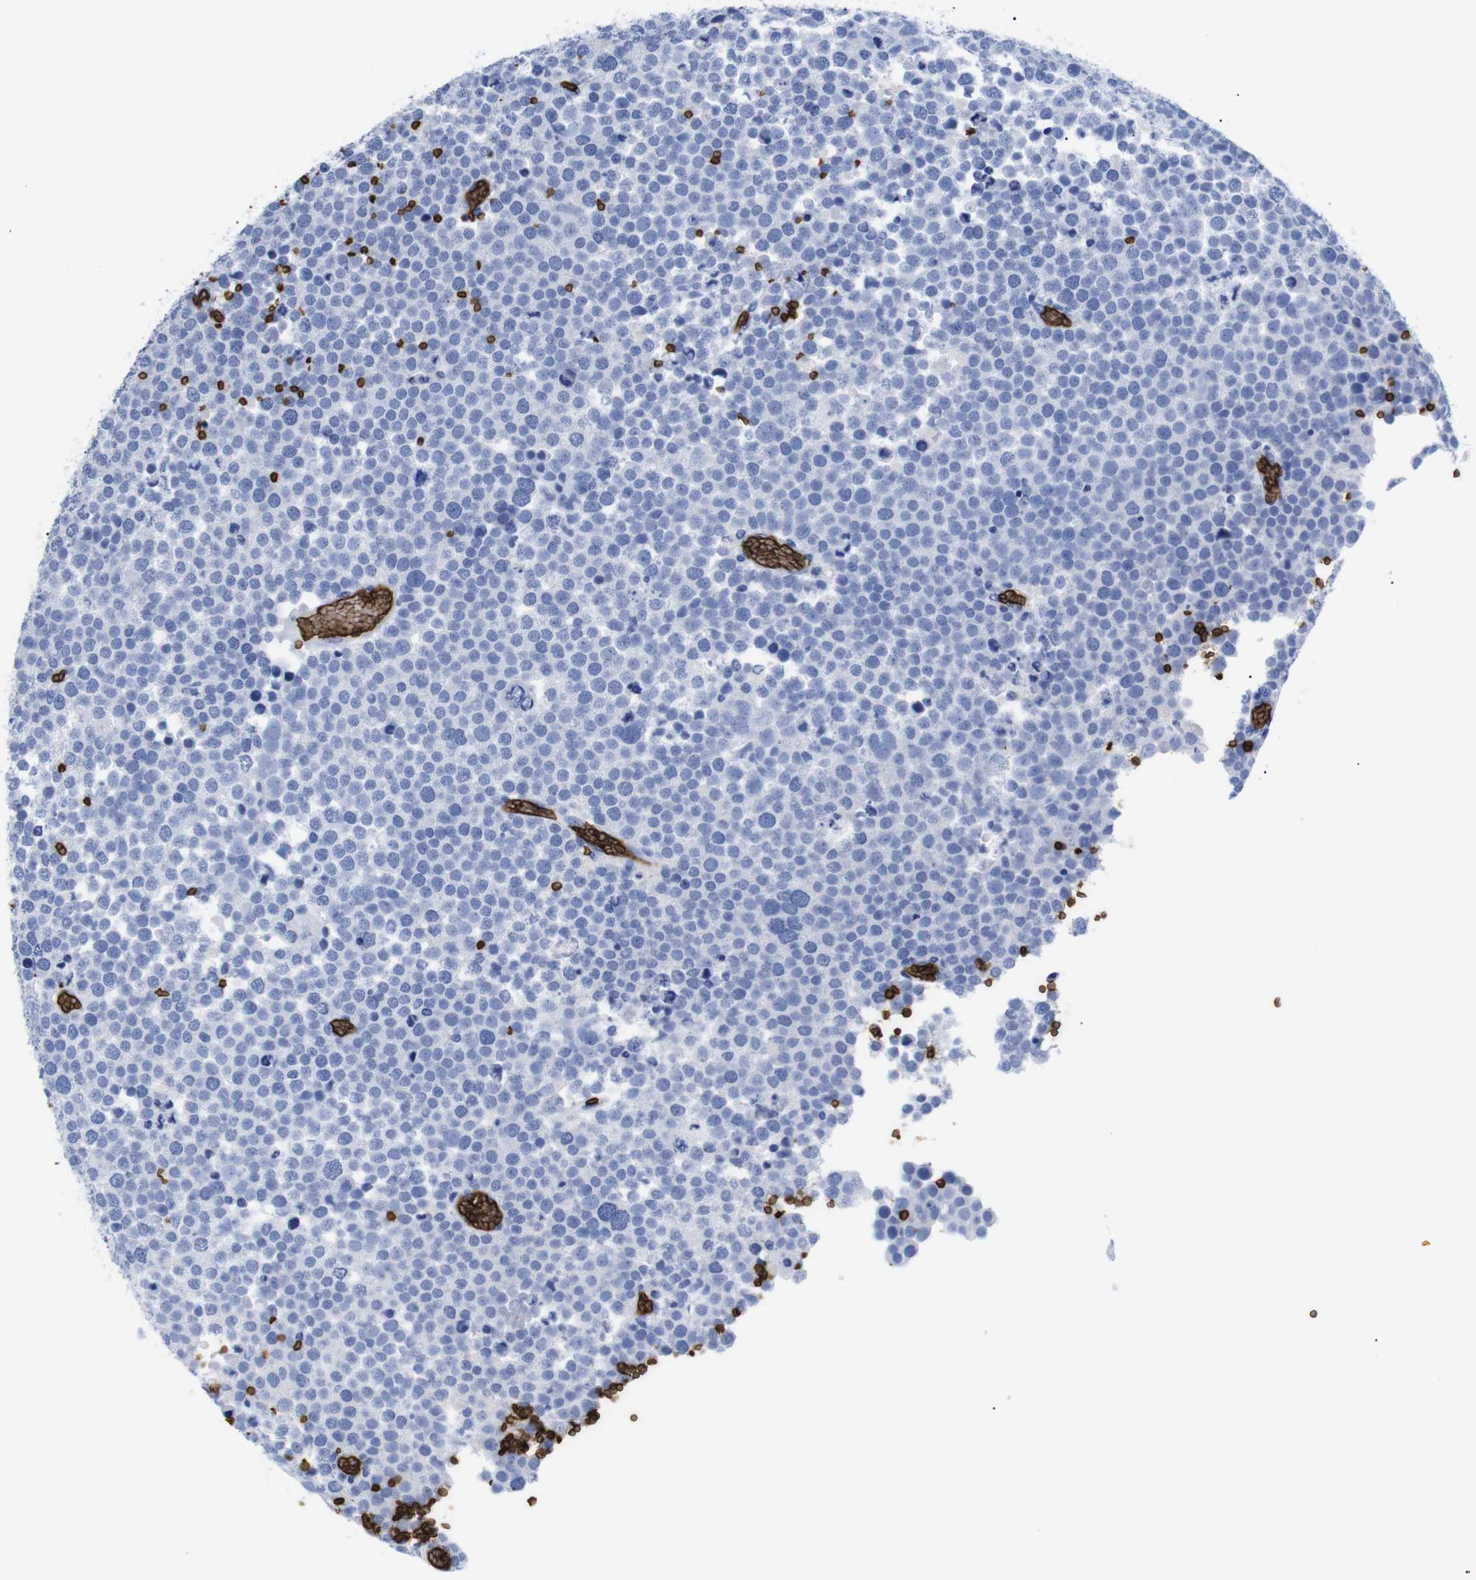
{"staining": {"intensity": "negative", "quantity": "none", "location": "none"}, "tissue": "testis cancer", "cell_type": "Tumor cells", "image_type": "cancer", "snomed": [{"axis": "morphology", "description": "Seminoma, NOS"}, {"axis": "topography", "description": "Testis"}], "caption": "IHC image of human testis cancer (seminoma) stained for a protein (brown), which exhibits no staining in tumor cells.", "gene": "S1PR2", "patient": {"sex": "male", "age": 71}}